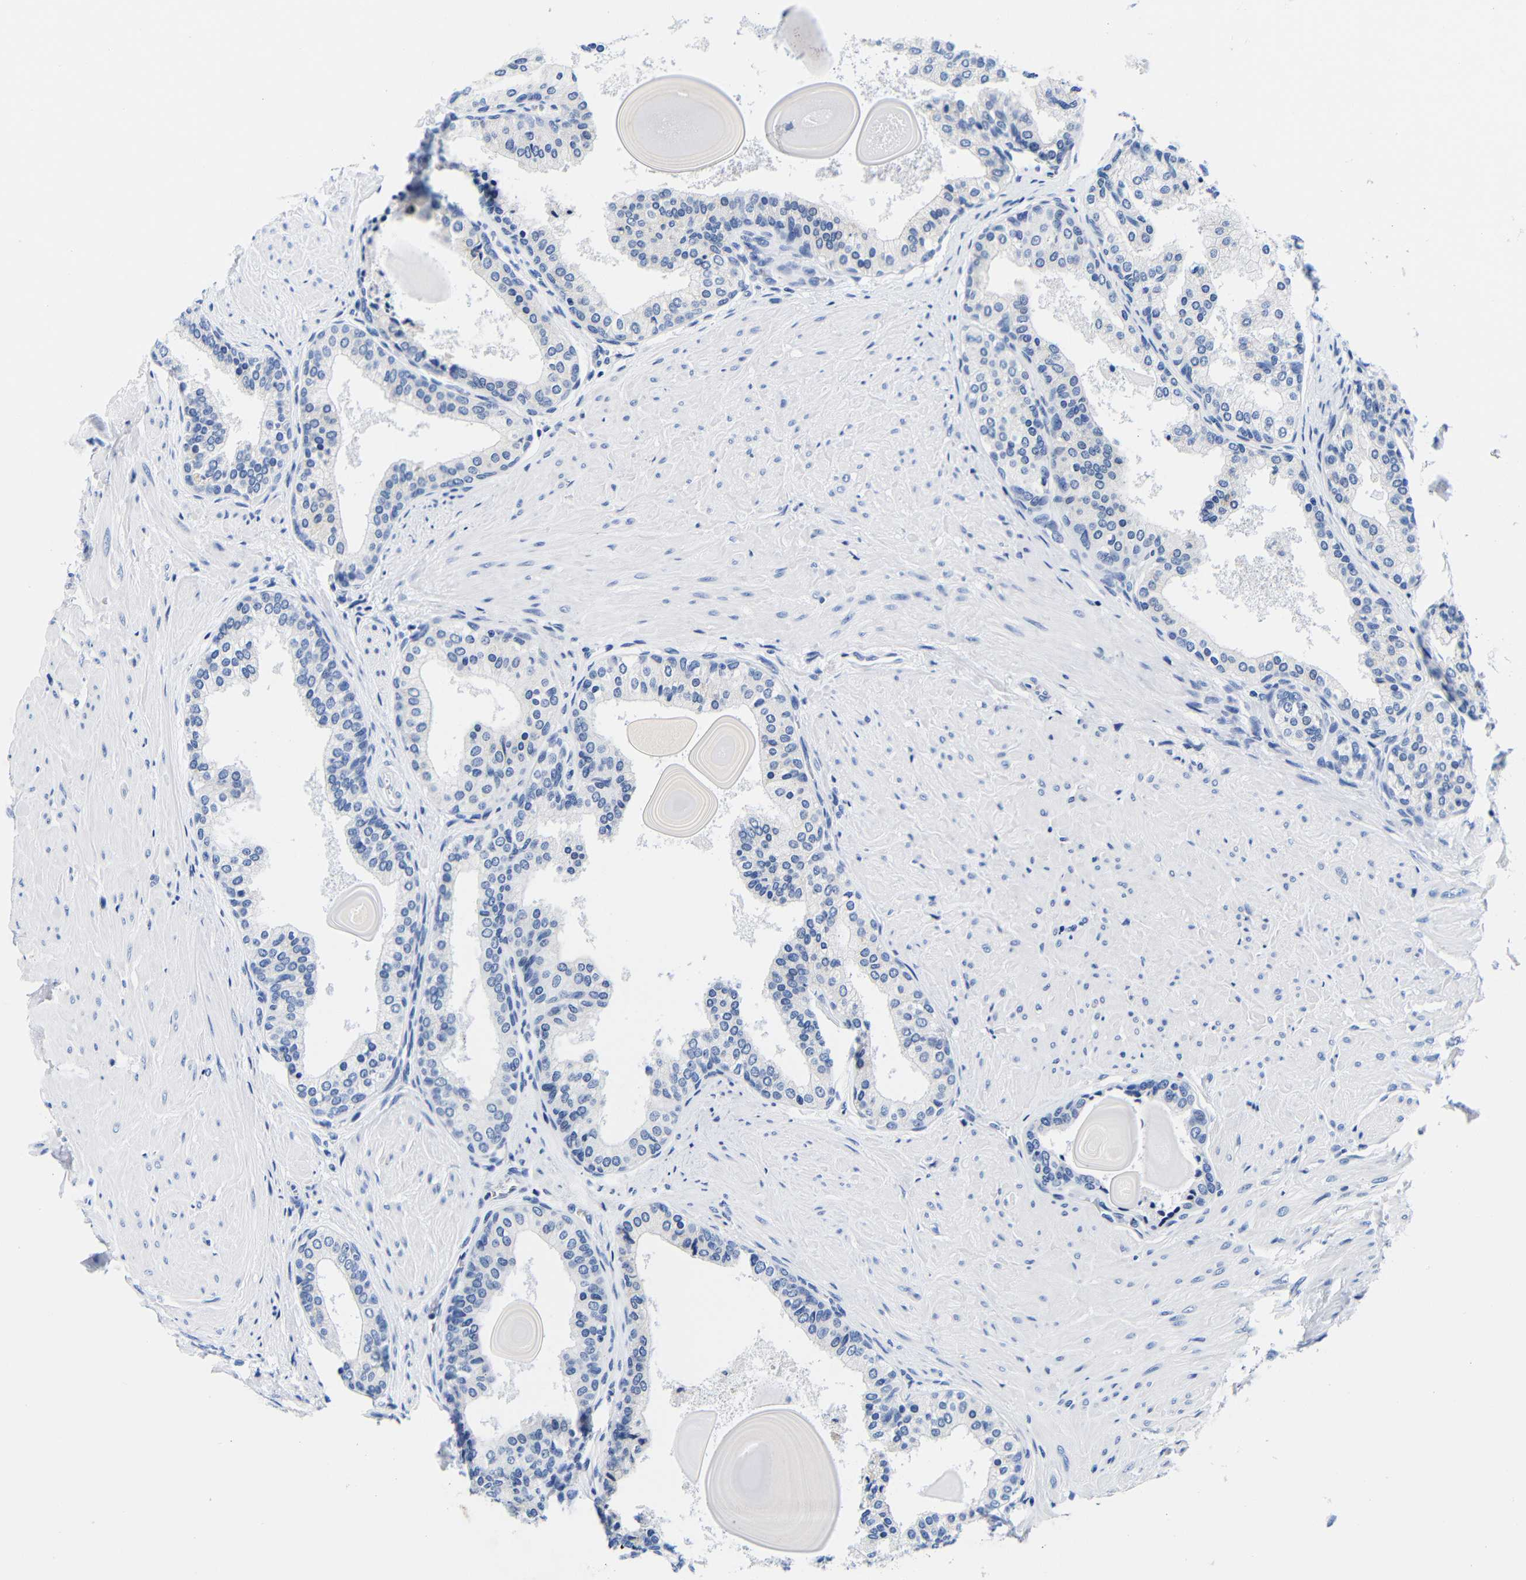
{"staining": {"intensity": "negative", "quantity": "none", "location": "none"}, "tissue": "prostate cancer", "cell_type": "Tumor cells", "image_type": "cancer", "snomed": [{"axis": "morphology", "description": "Adenocarcinoma, Low grade"}, {"axis": "topography", "description": "Prostate"}], "caption": "This is an immunohistochemistry image of human low-grade adenocarcinoma (prostate). There is no staining in tumor cells.", "gene": "CLEC4G", "patient": {"sex": "male", "age": 60}}